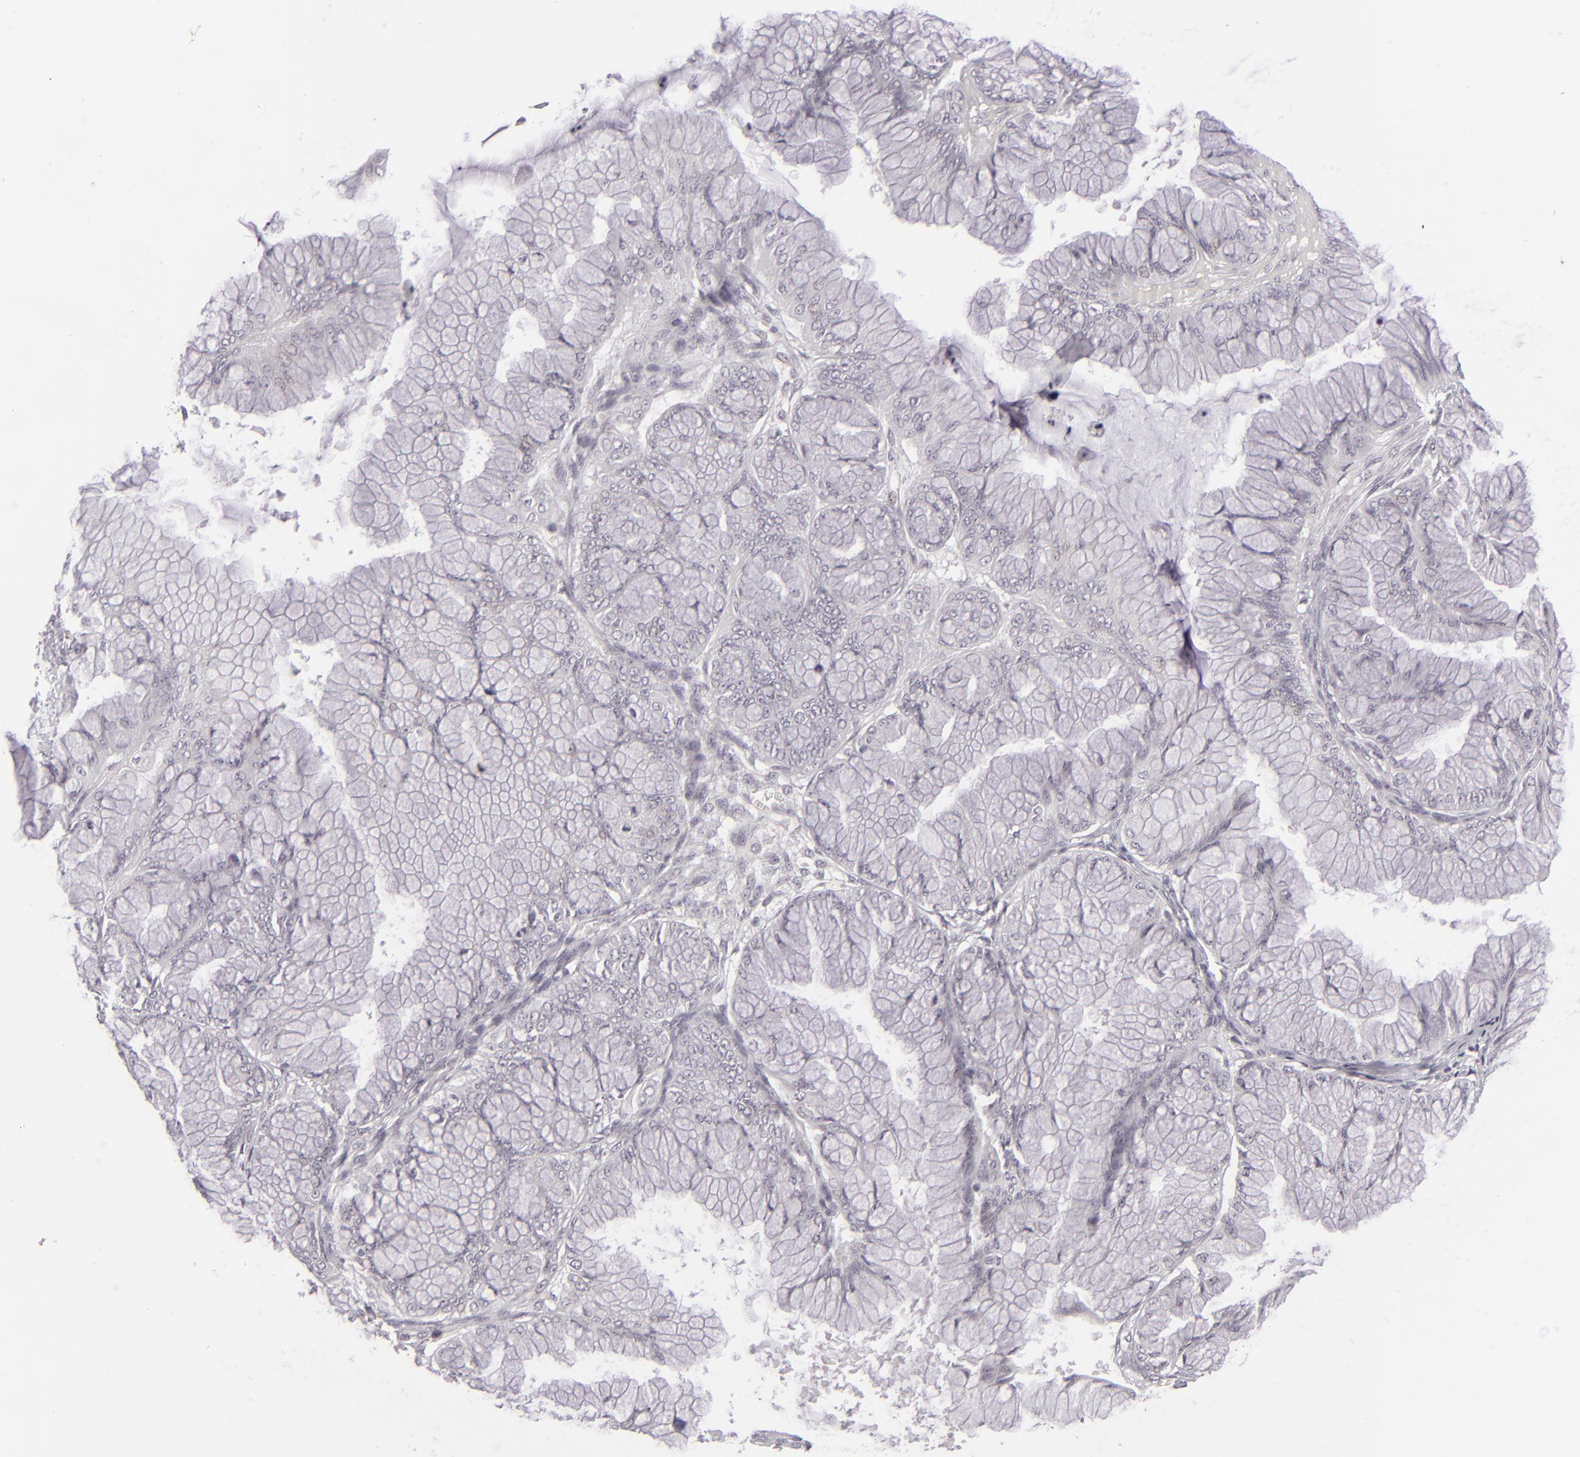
{"staining": {"intensity": "negative", "quantity": "none", "location": "none"}, "tissue": "ovarian cancer", "cell_type": "Tumor cells", "image_type": "cancer", "snomed": [{"axis": "morphology", "description": "Cystadenocarcinoma, mucinous, NOS"}, {"axis": "topography", "description": "Ovary"}], "caption": "A micrograph of ovarian cancer (mucinous cystadenocarcinoma) stained for a protein reveals no brown staining in tumor cells. (Immunohistochemistry, brightfield microscopy, high magnification).", "gene": "DLG3", "patient": {"sex": "female", "age": 63}}